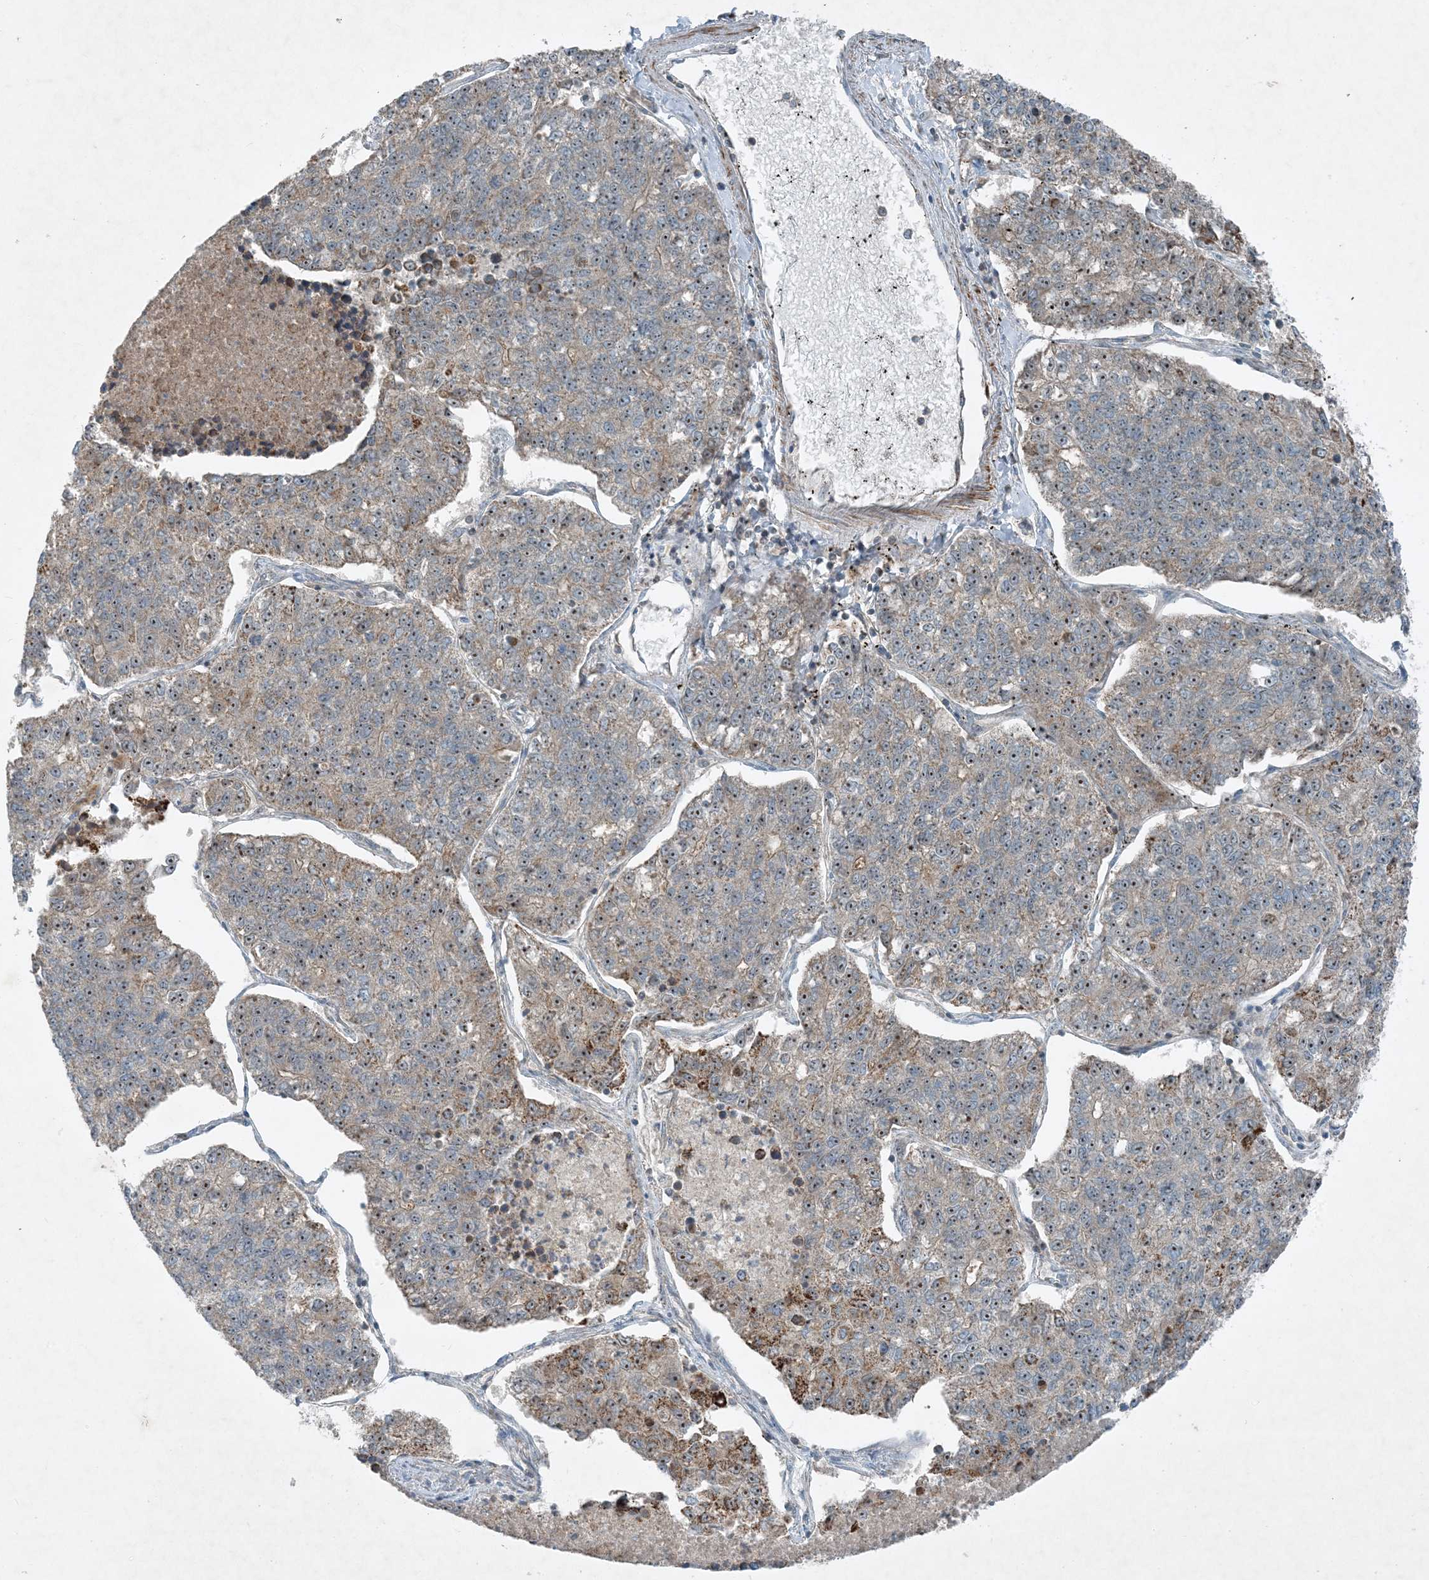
{"staining": {"intensity": "weak", "quantity": "25%-75%", "location": "cytoplasmic/membranous,nuclear"}, "tissue": "lung cancer", "cell_type": "Tumor cells", "image_type": "cancer", "snomed": [{"axis": "morphology", "description": "Adenocarcinoma, NOS"}, {"axis": "topography", "description": "Lung"}], "caption": "Human adenocarcinoma (lung) stained with a protein marker exhibits weak staining in tumor cells.", "gene": "MITD1", "patient": {"sex": "male", "age": 49}}